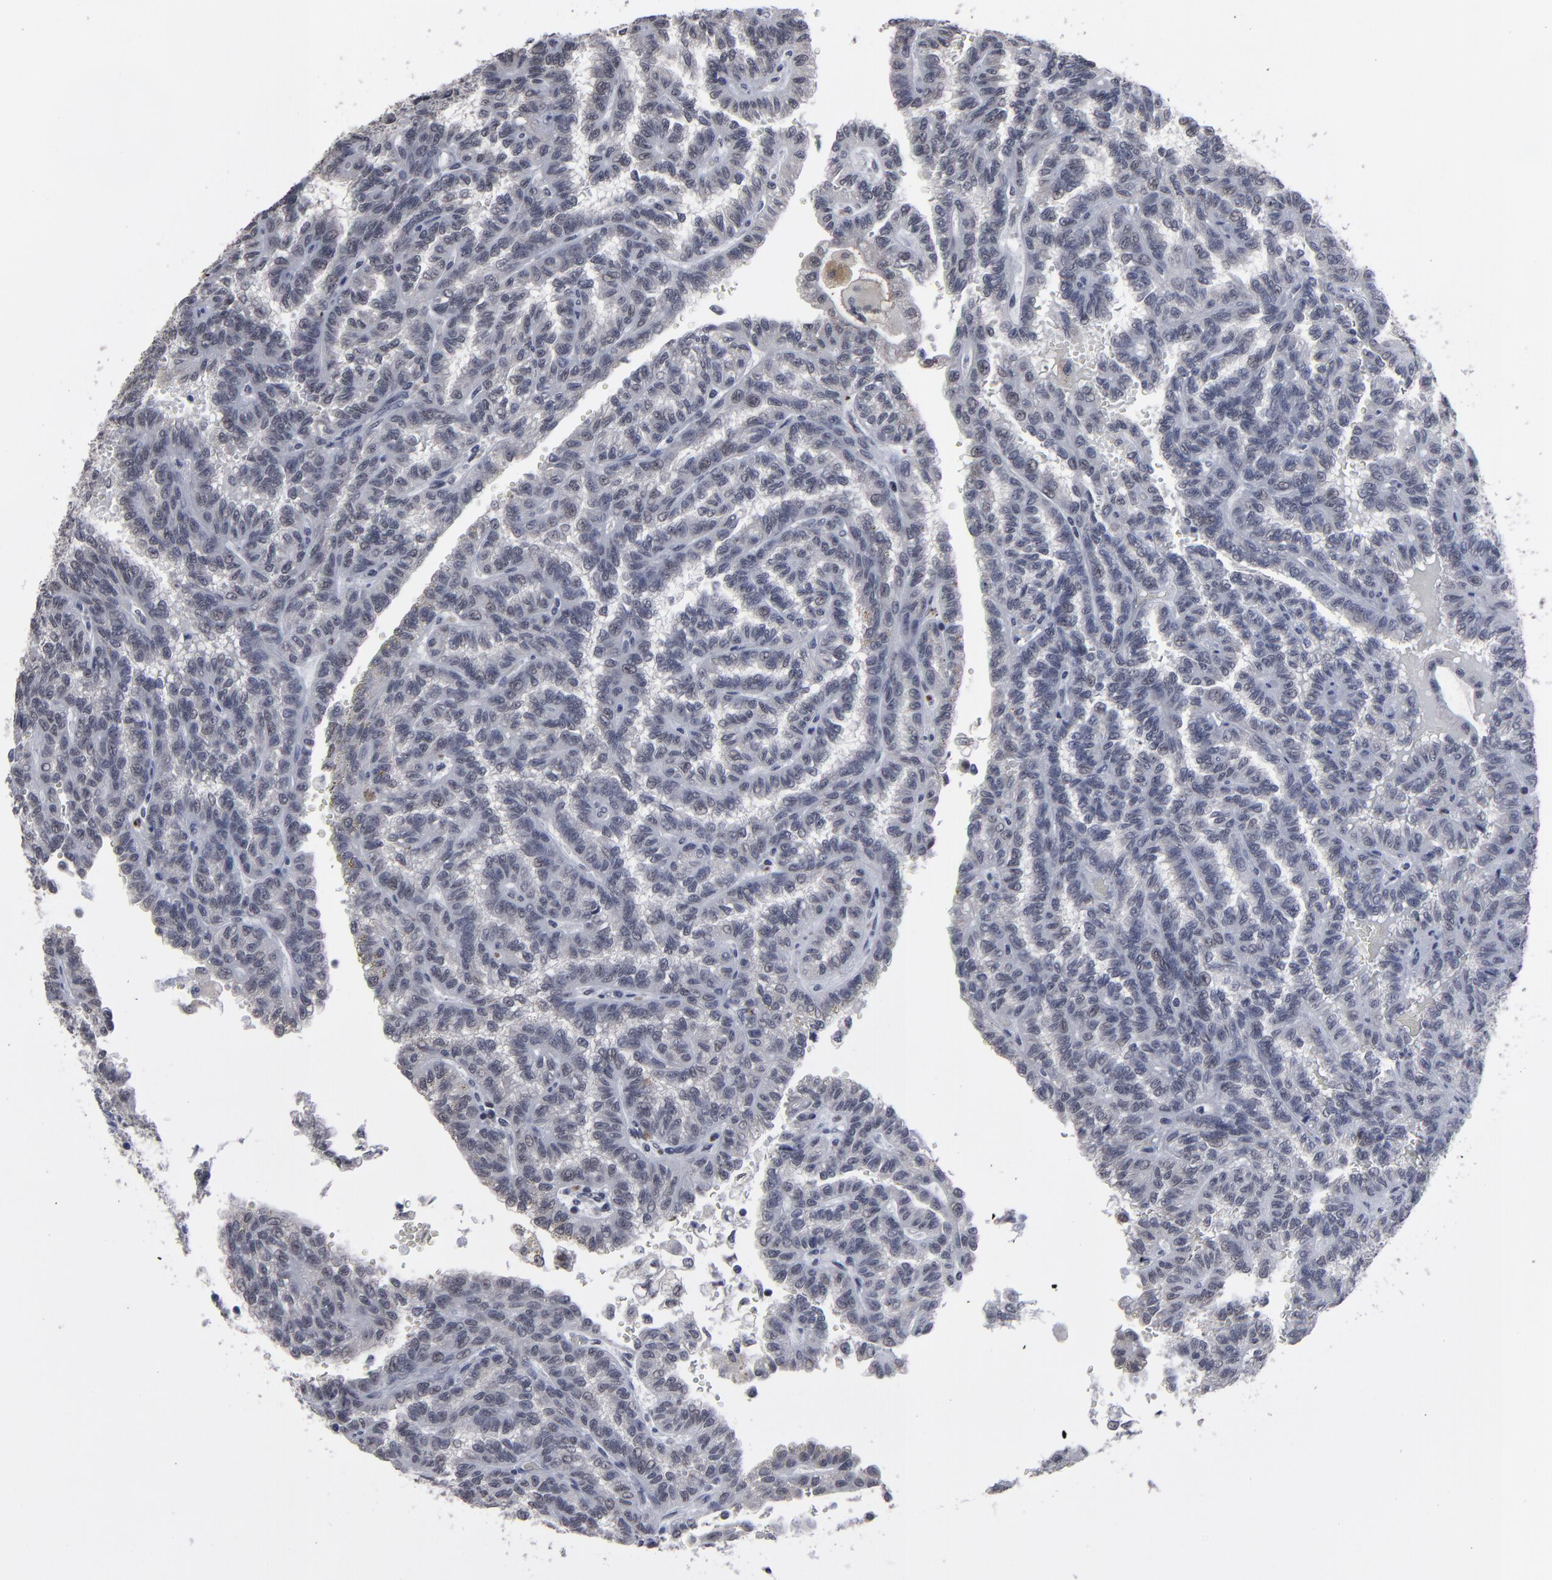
{"staining": {"intensity": "negative", "quantity": "none", "location": "none"}, "tissue": "renal cancer", "cell_type": "Tumor cells", "image_type": "cancer", "snomed": [{"axis": "morphology", "description": "Inflammation, NOS"}, {"axis": "morphology", "description": "Adenocarcinoma, NOS"}, {"axis": "topography", "description": "Kidney"}], "caption": "Tumor cells are negative for brown protein staining in renal adenocarcinoma.", "gene": "SSRP1", "patient": {"sex": "male", "age": 68}}